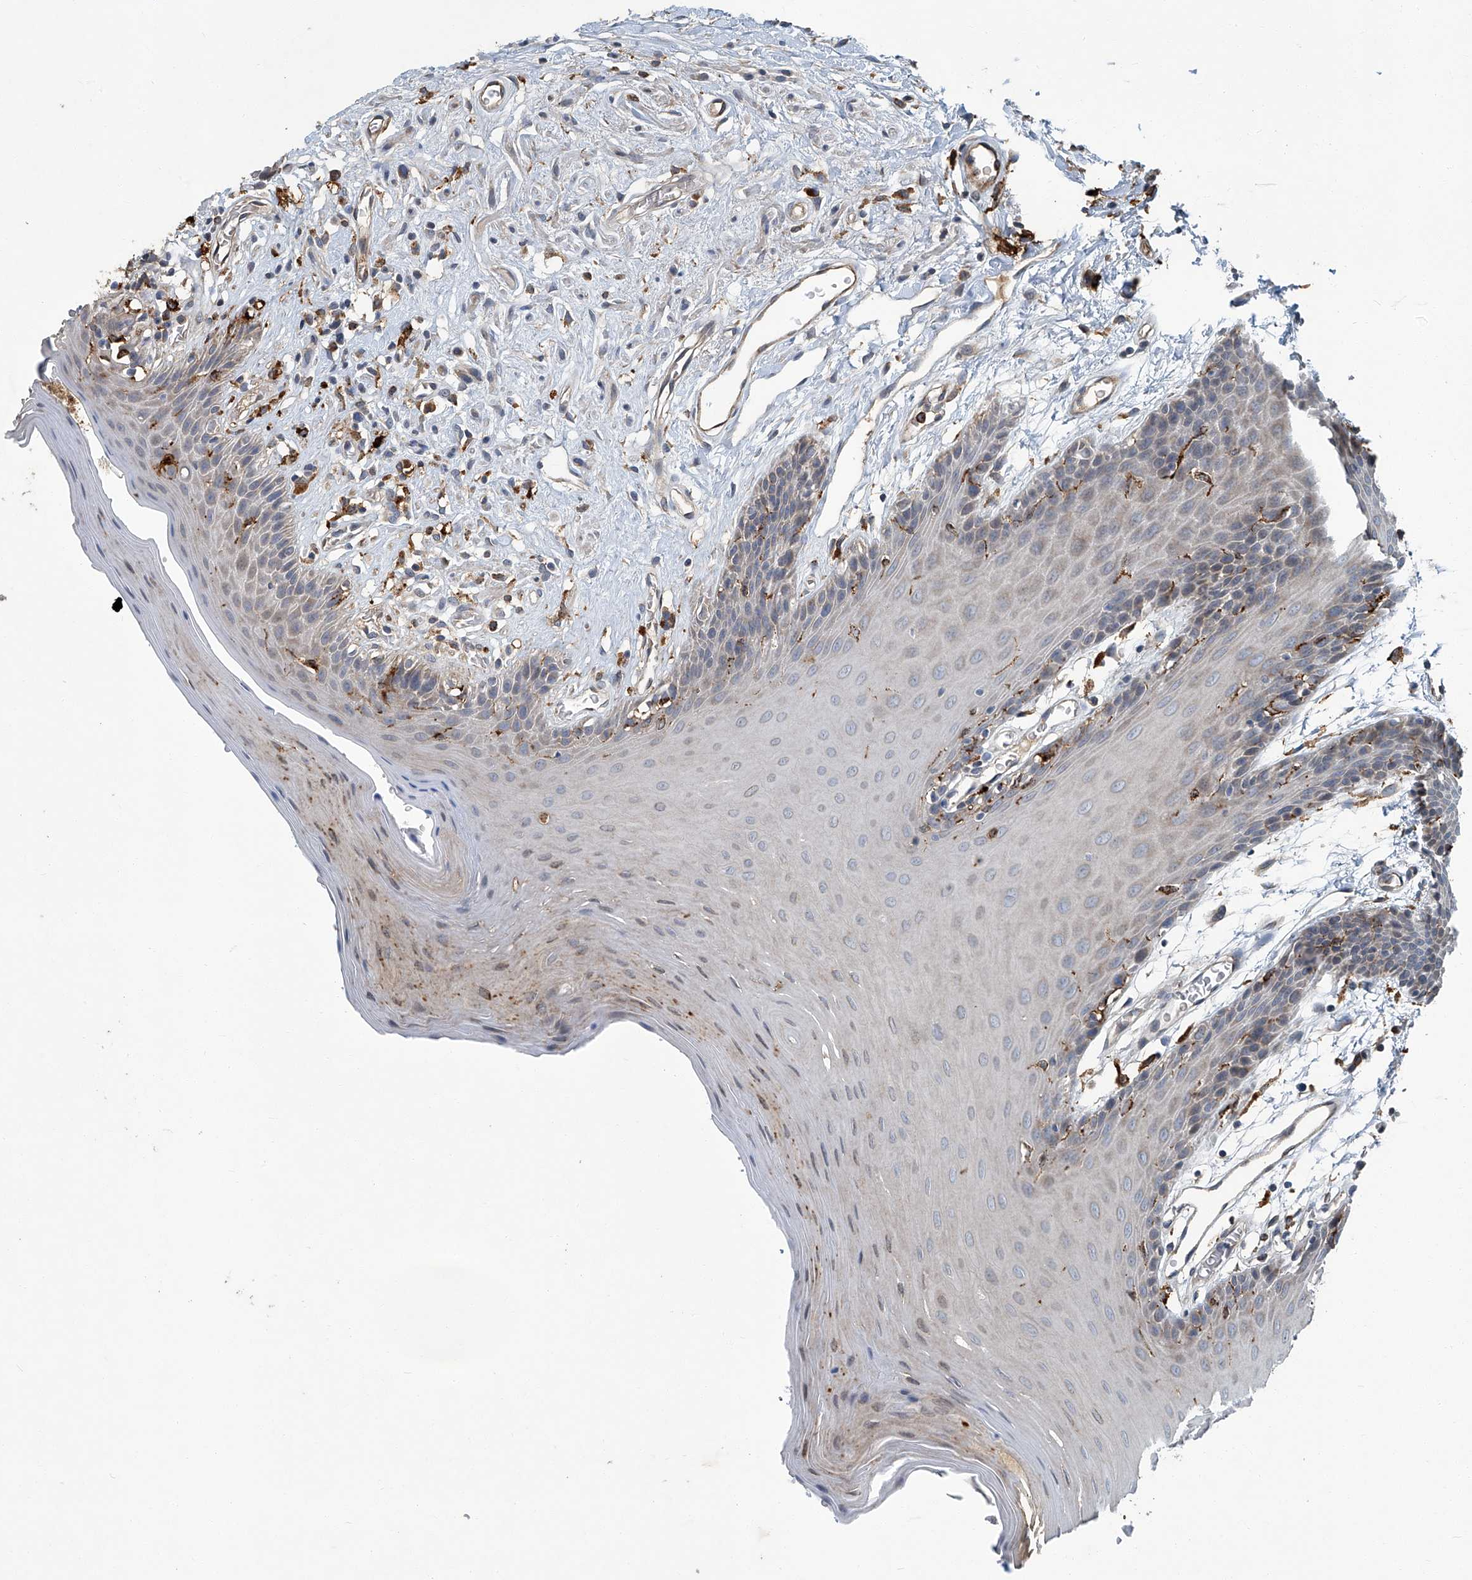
{"staining": {"intensity": "weak", "quantity": "<25%", "location": "cytoplasmic/membranous"}, "tissue": "oral mucosa", "cell_type": "Squamous epithelial cells", "image_type": "normal", "snomed": [{"axis": "morphology", "description": "Normal tissue, NOS"}, {"axis": "morphology", "description": "Squamous cell carcinoma, NOS"}, {"axis": "topography", "description": "Skeletal muscle"}, {"axis": "topography", "description": "Oral tissue"}, {"axis": "topography", "description": "Salivary gland"}, {"axis": "topography", "description": "Head-Neck"}], "caption": "This is a micrograph of immunohistochemistry staining of unremarkable oral mucosa, which shows no positivity in squamous epithelial cells. The staining is performed using DAB brown chromogen with nuclei counter-stained in using hematoxylin.", "gene": "FAM167A", "patient": {"sex": "male", "age": 54}}